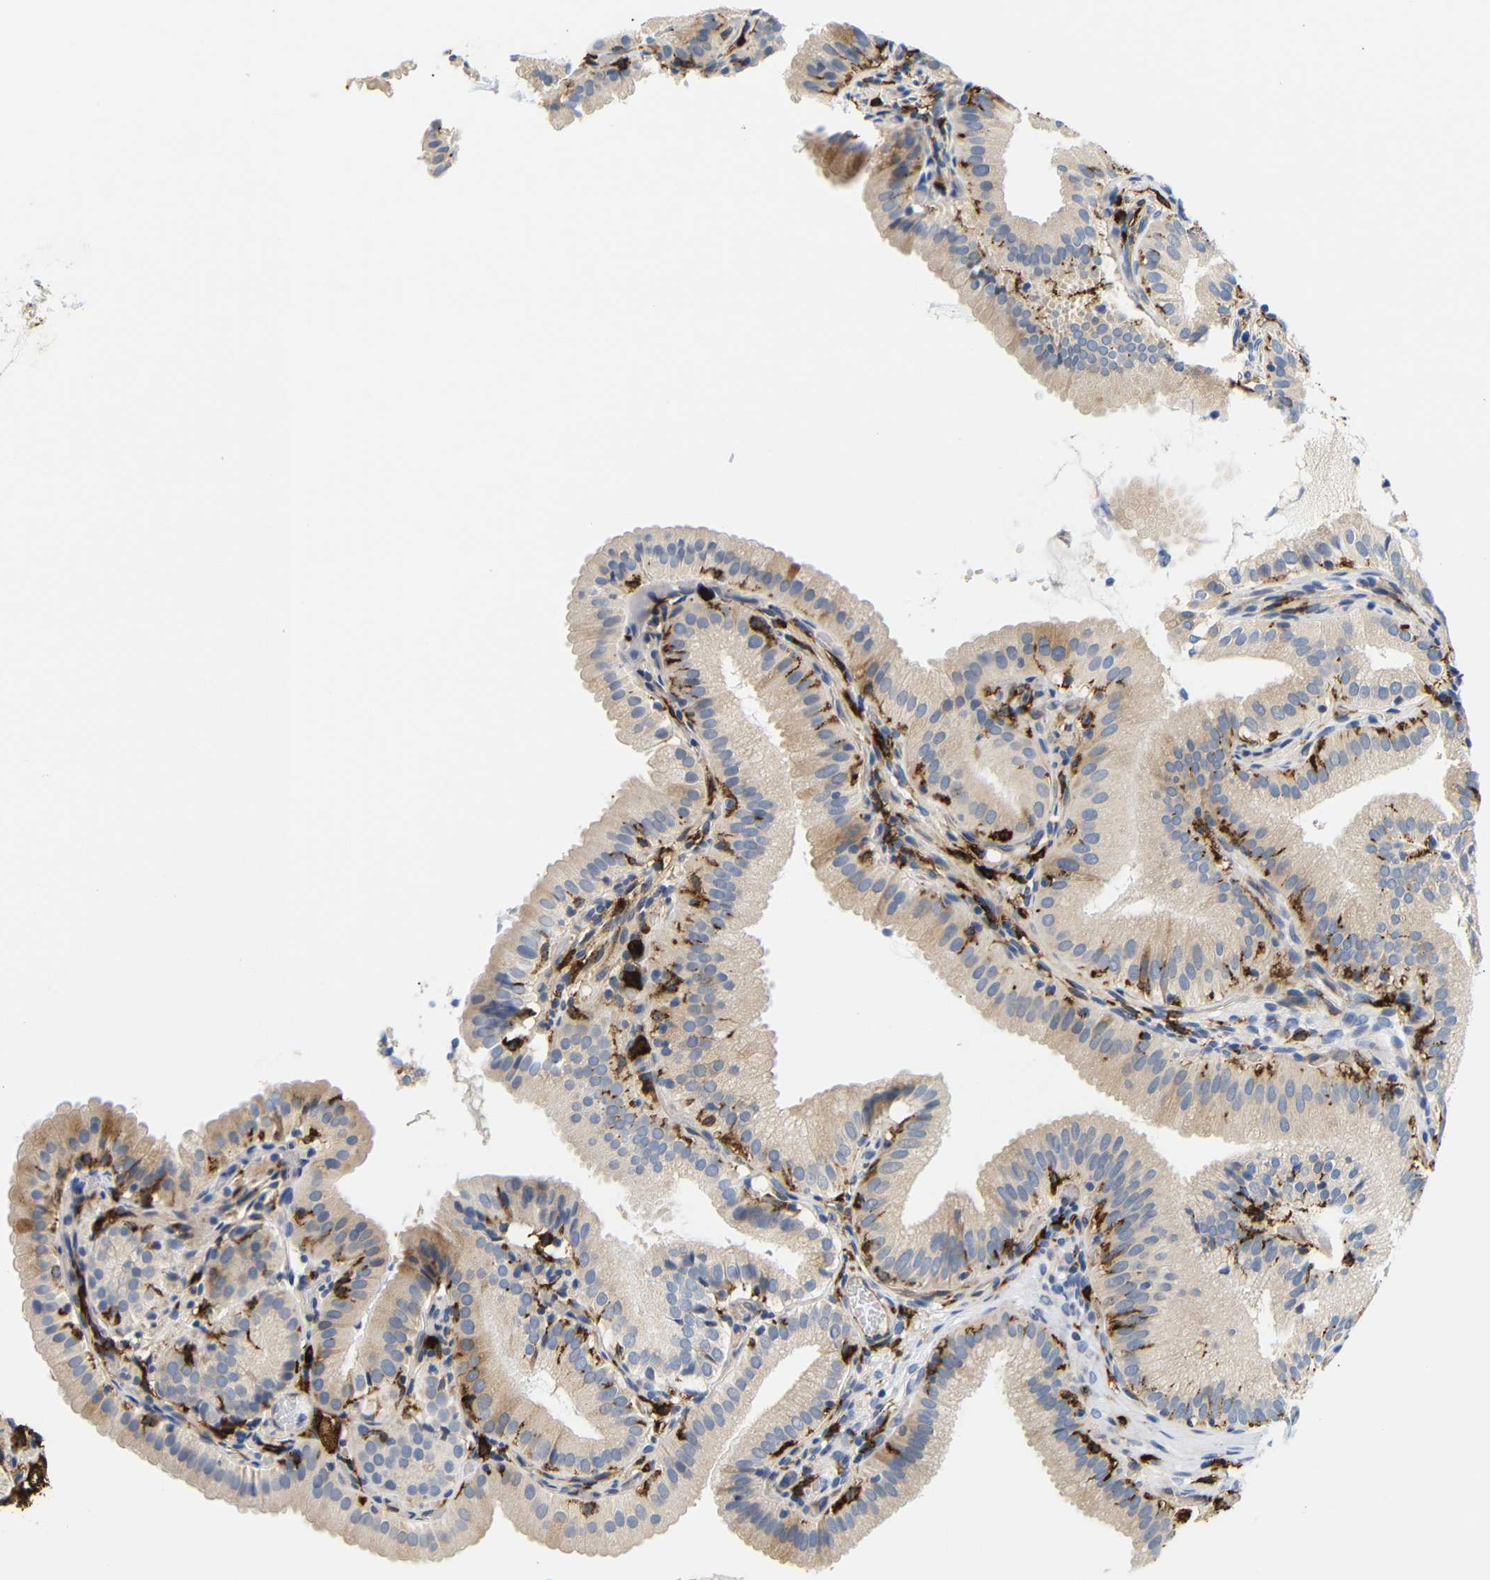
{"staining": {"intensity": "weak", "quantity": ">75%", "location": "cytoplasmic/membranous"}, "tissue": "gallbladder", "cell_type": "Glandular cells", "image_type": "normal", "snomed": [{"axis": "morphology", "description": "Normal tissue, NOS"}, {"axis": "topography", "description": "Gallbladder"}], "caption": "Protein staining demonstrates weak cytoplasmic/membranous expression in about >75% of glandular cells in normal gallbladder. The staining is performed using DAB brown chromogen to label protein expression. The nuclei are counter-stained blue using hematoxylin.", "gene": "HLA", "patient": {"sex": "male", "age": 54}}